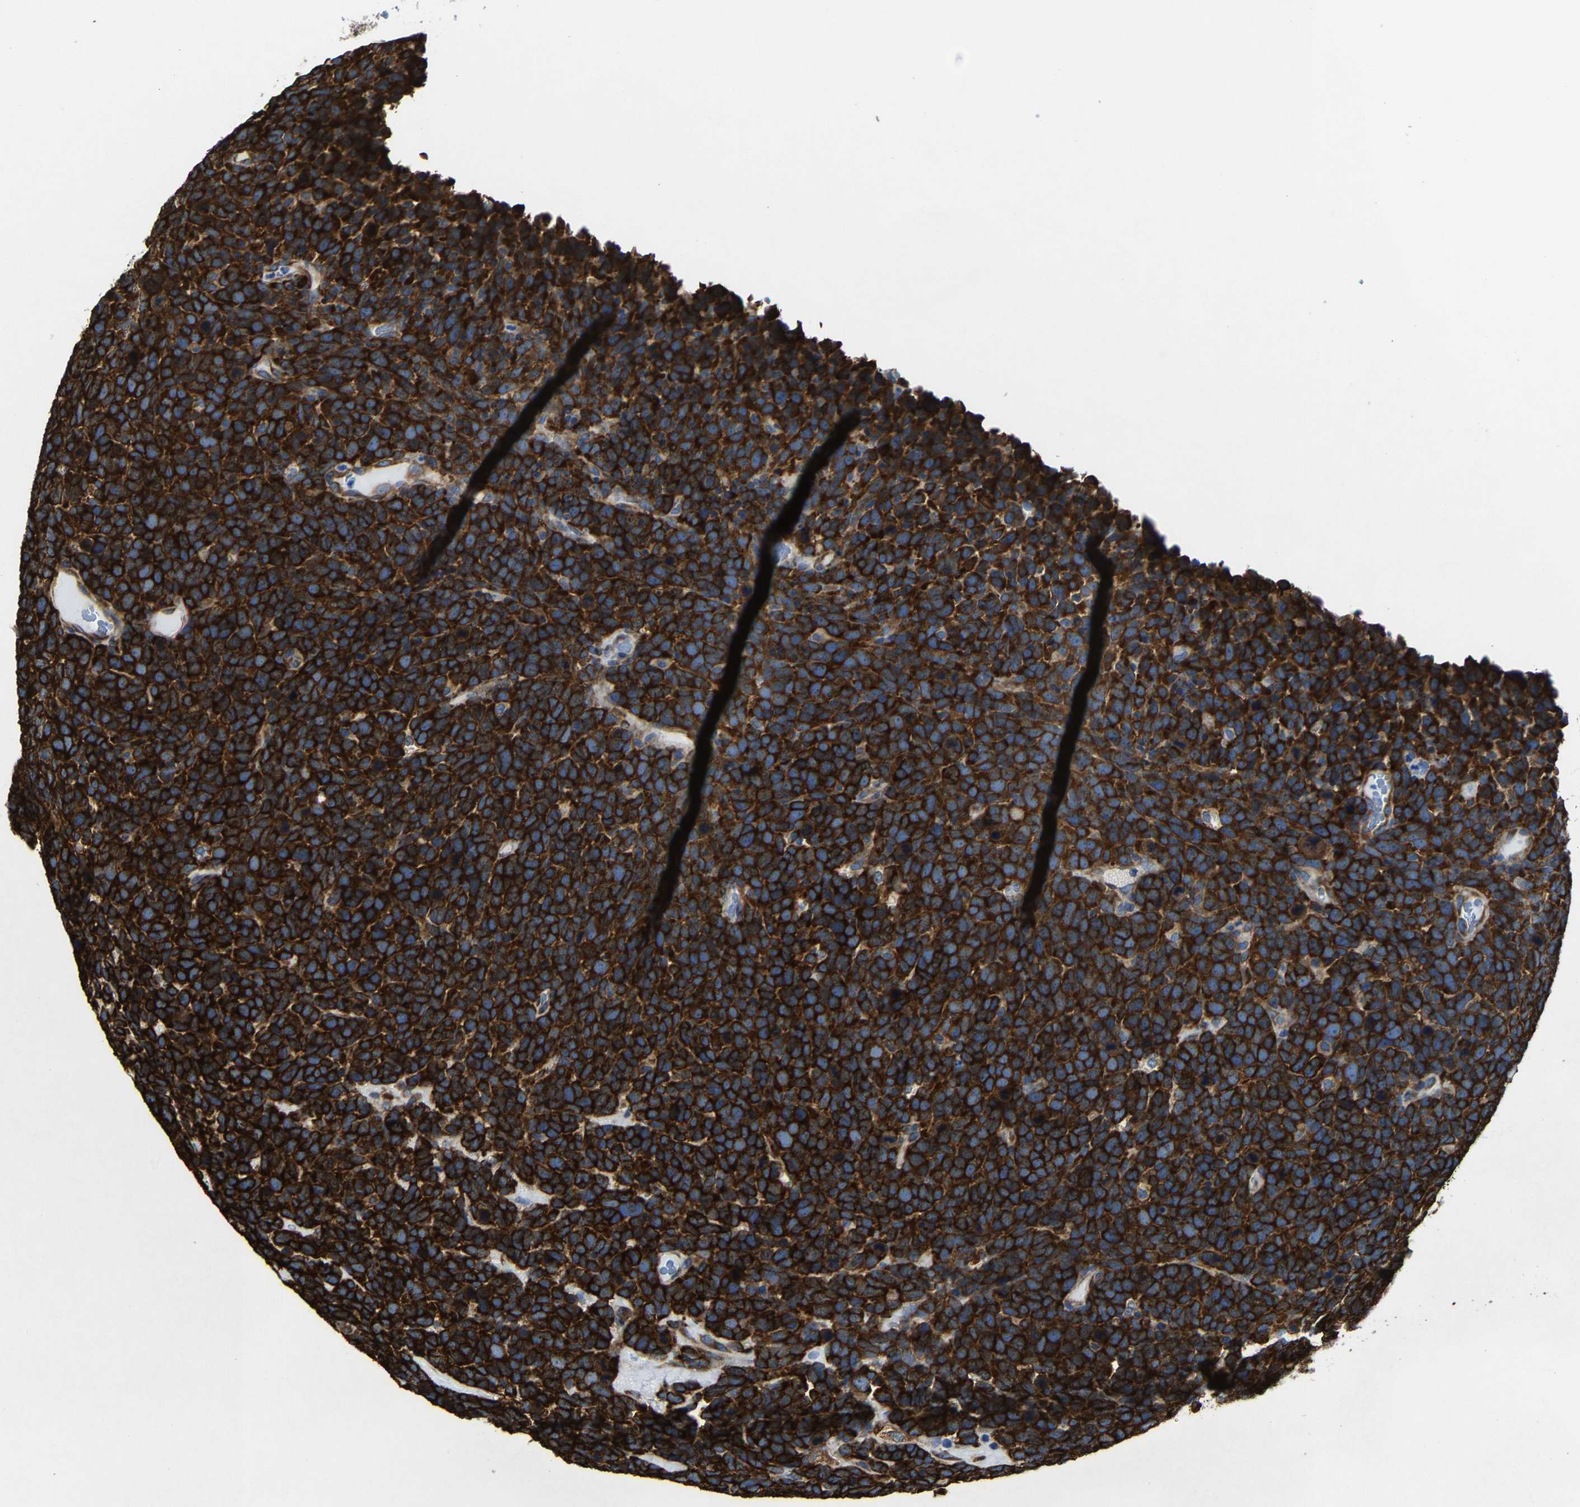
{"staining": {"intensity": "strong", "quantity": ">75%", "location": "cytoplasmic/membranous"}, "tissue": "urothelial cancer", "cell_type": "Tumor cells", "image_type": "cancer", "snomed": [{"axis": "morphology", "description": "Urothelial carcinoma, High grade"}, {"axis": "topography", "description": "Urinary bladder"}], "caption": "Brown immunohistochemical staining in human urothelial carcinoma (high-grade) exhibits strong cytoplasmic/membranous expression in about >75% of tumor cells.", "gene": "G3BP2", "patient": {"sex": "female", "age": 82}}